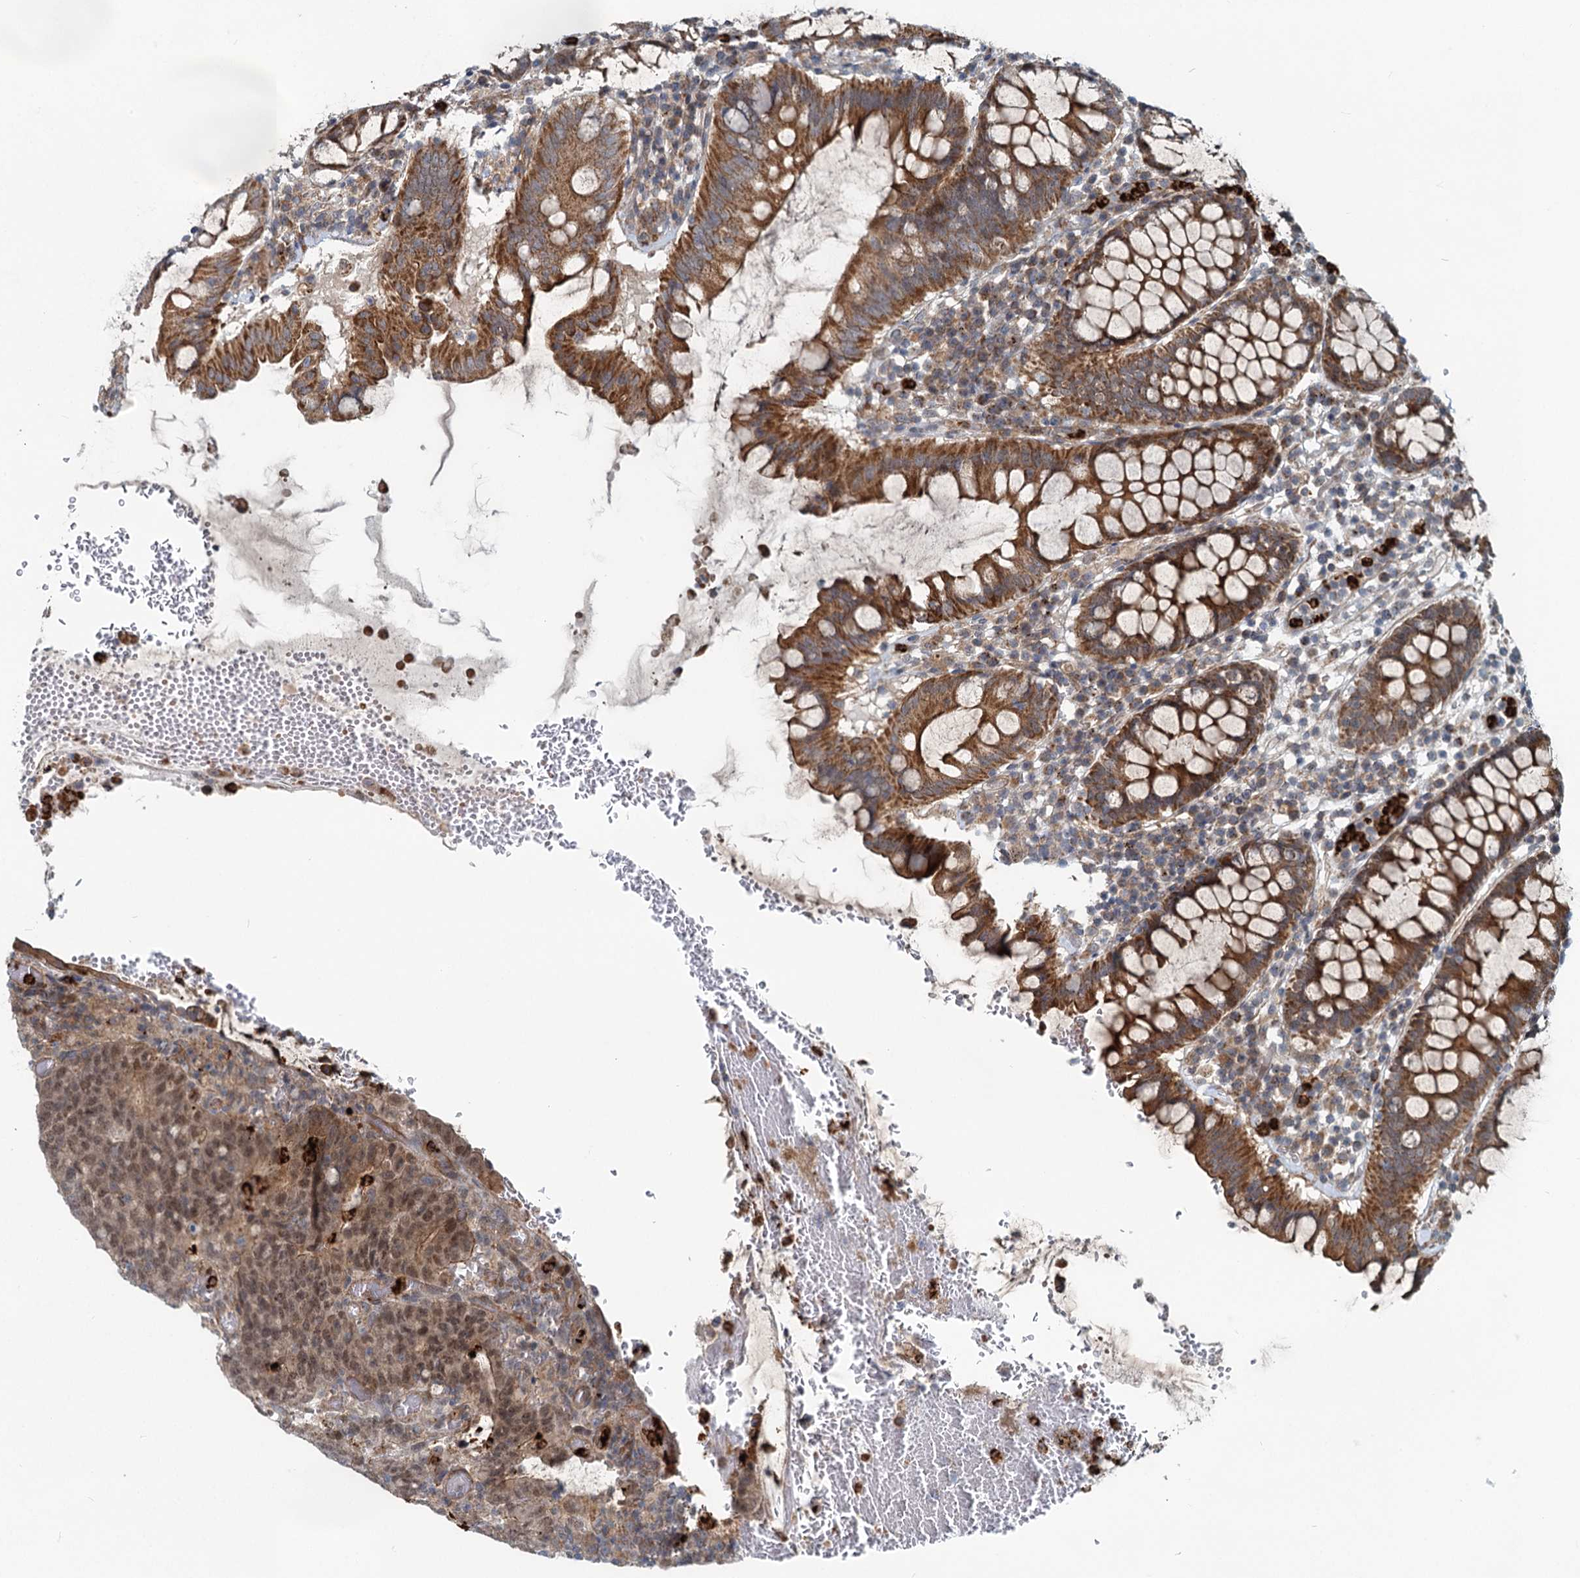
{"staining": {"intensity": "weak", "quantity": ">75%", "location": "cytoplasmic/membranous,nuclear"}, "tissue": "colorectal cancer", "cell_type": "Tumor cells", "image_type": "cancer", "snomed": [{"axis": "morphology", "description": "Normal tissue, NOS"}, {"axis": "morphology", "description": "Adenocarcinoma, NOS"}, {"axis": "topography", "description": "Colon"}], "caption": "This is an image of immunohistochemistry staining of colorectal adenocarcinoma, which shows weak staining in the cytoplasmic/membranous and nuclear of tumor cells.", "gene": "ADCY2", "patient": {"sex": "female", "age": 75}}